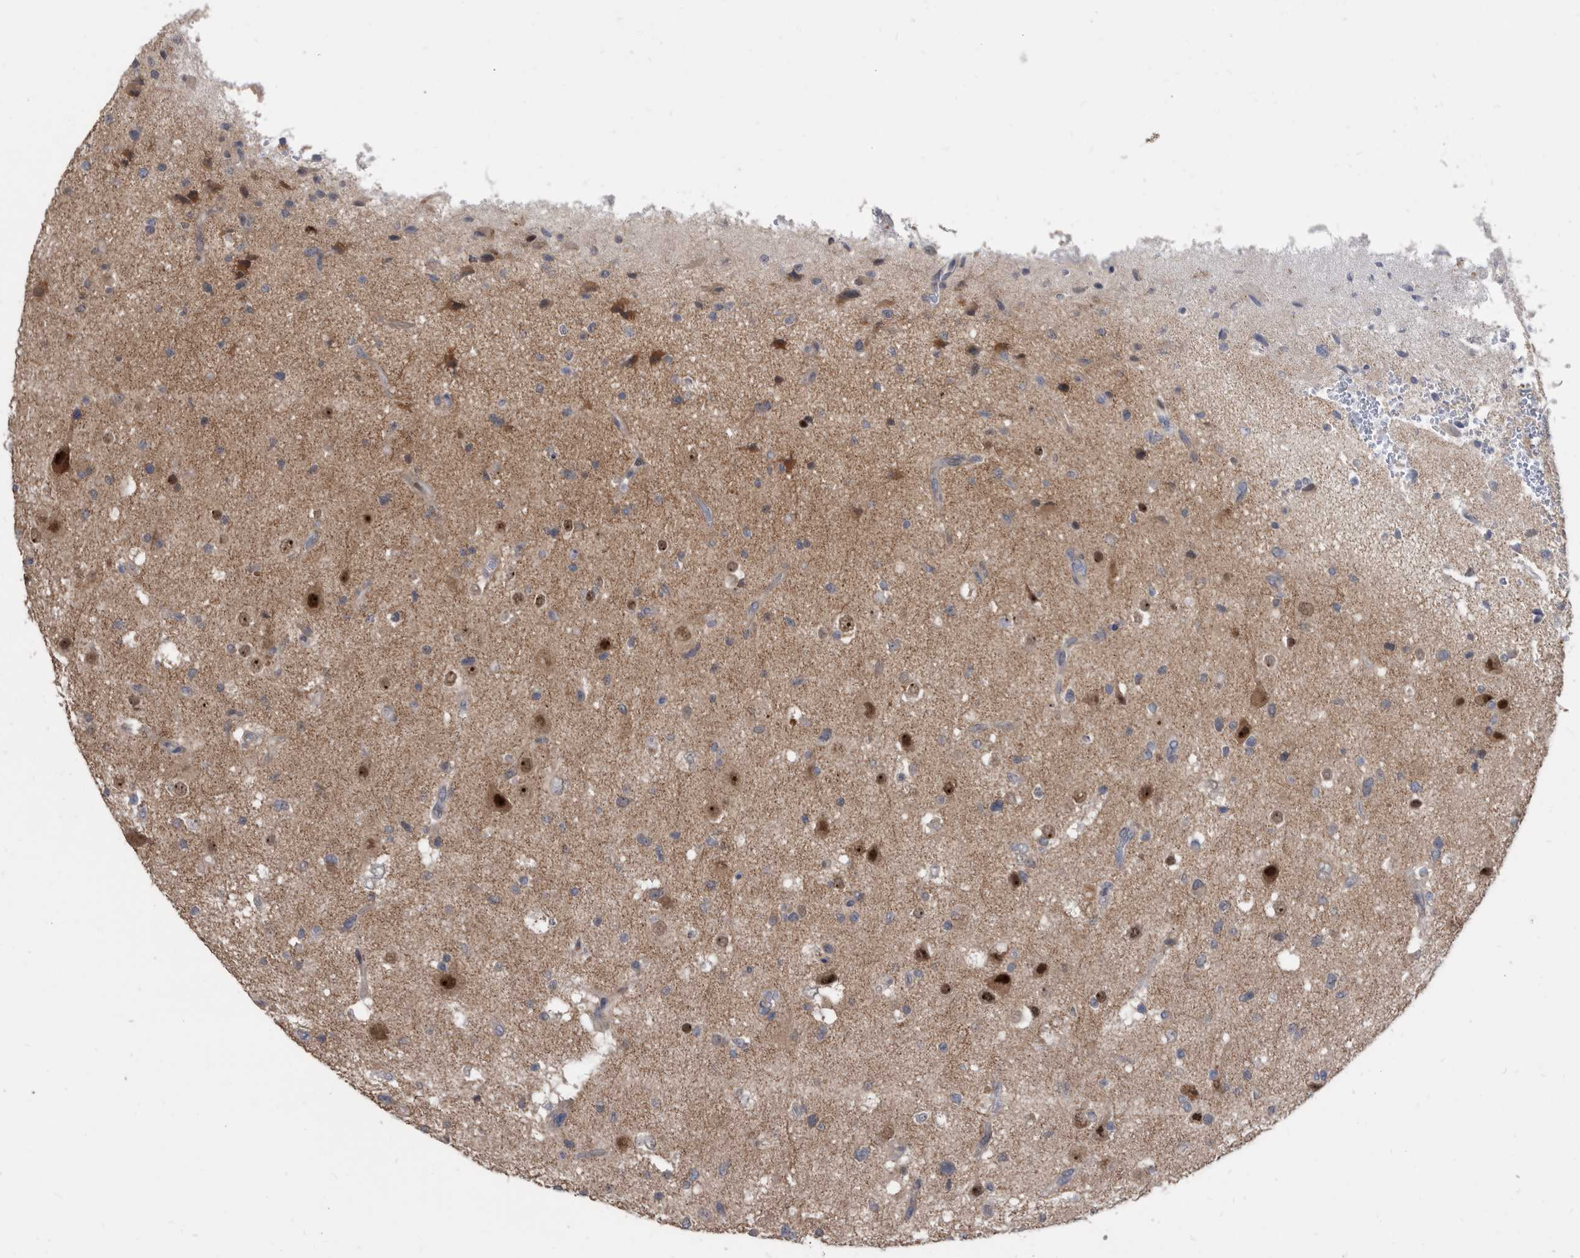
{"staining": {"intensity": "weak", "quantity": "<25%", "location": "cytoplasmic/membranous,nuclear"}, "tissue": "glioma", "cell_type": "Tumor cells", "image_type": "cancer", "snomed": [{"axis": "morphology", "description": "Glioma, malignant, High grade"}, {"axis": "topography", "description": "Brain"}], "caption": "The micrograph shows no staining of tumor cells in high-grade glioma (malignant). (Brightfield microscopy of DAB (3,3'-diaminobenzidine) IHC at high magnification).", "gene": "APEH", "patient": {"sex": "male", "age": 33}}